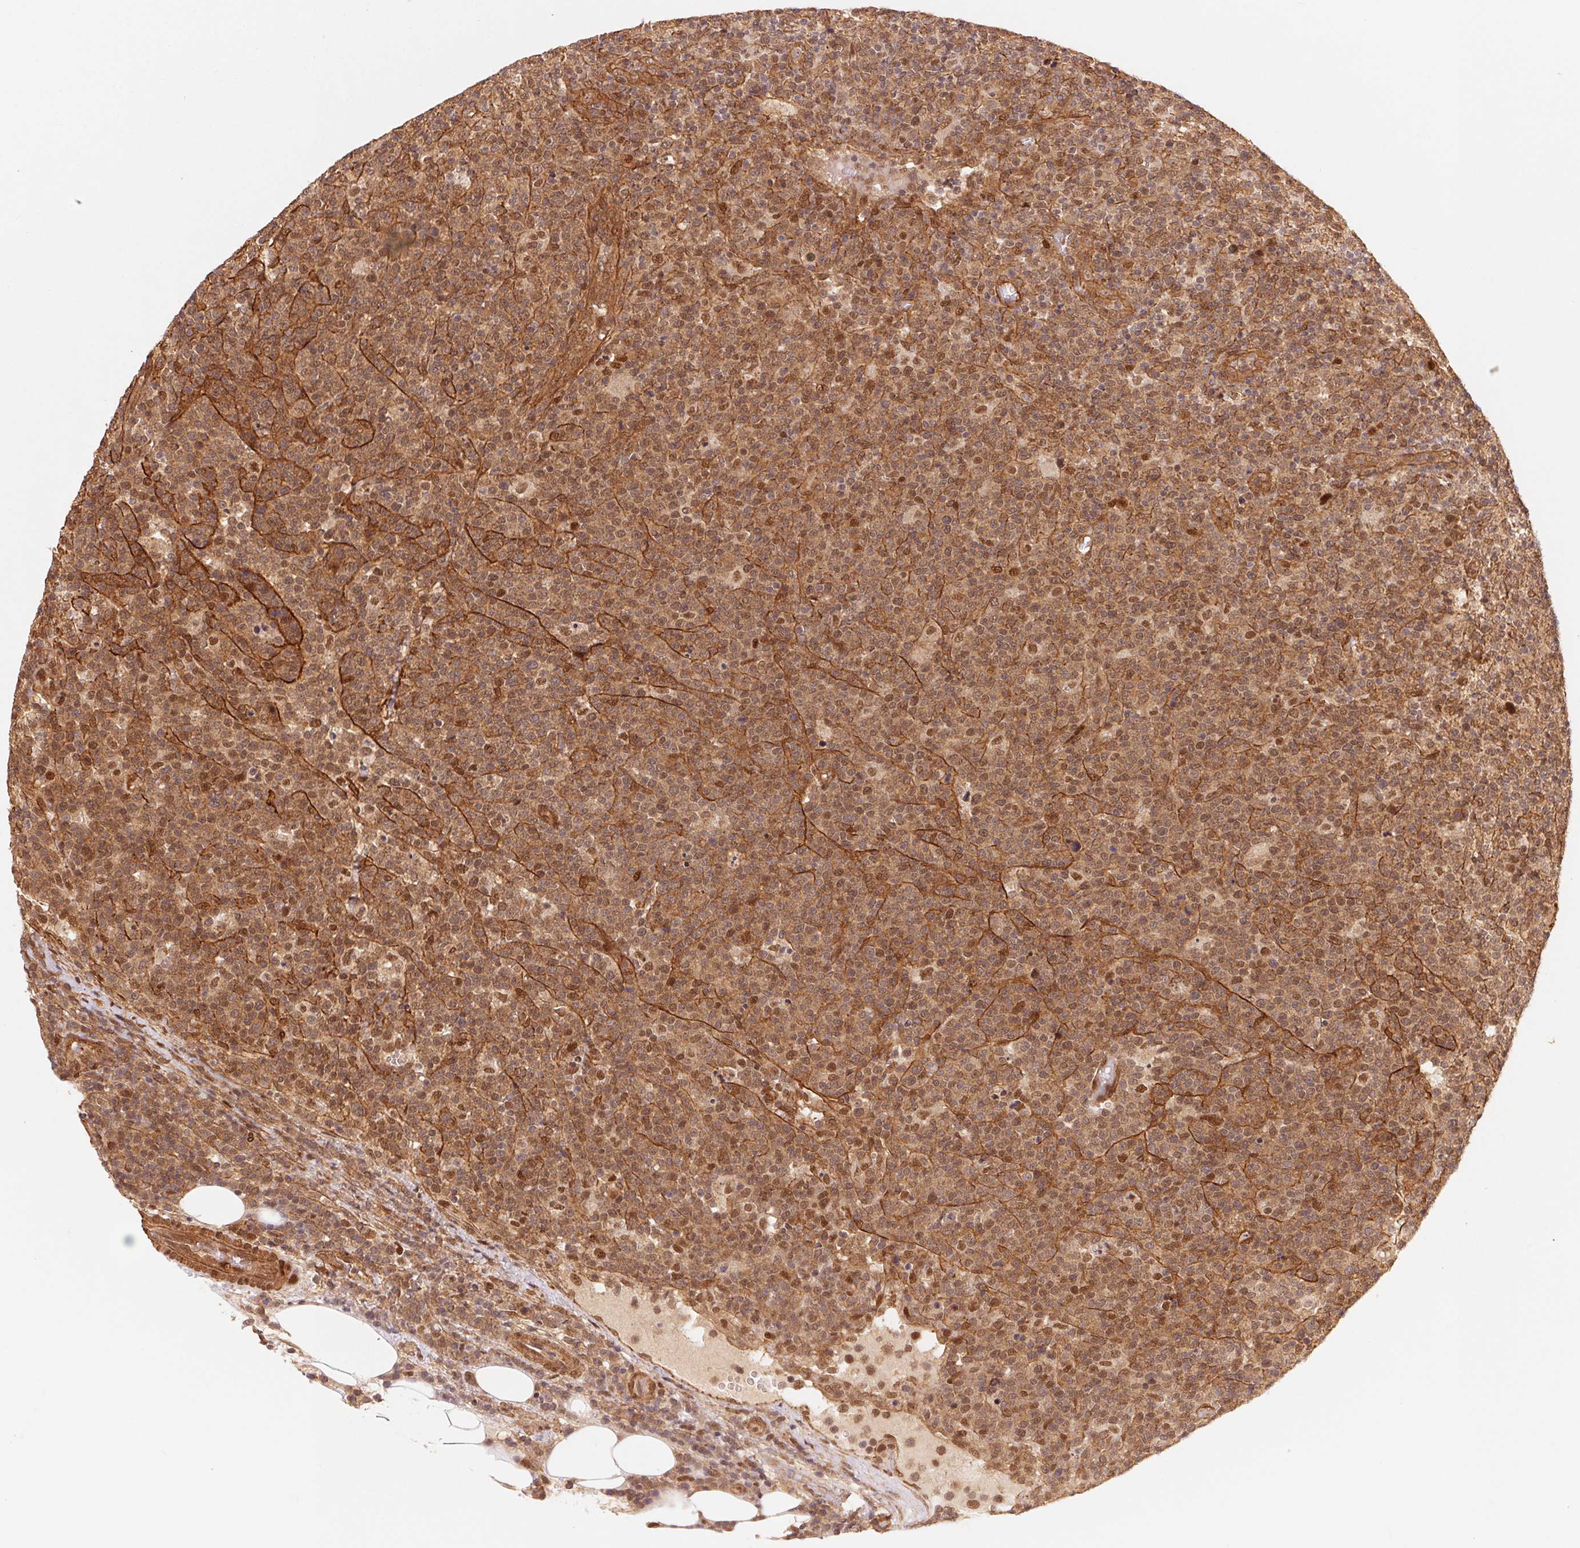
{"staining": {"intensity": "moderate", "quantity": ">75%", "location": "cytoplasmic/membranous,nuclear"}, "tissue": "lymphoma", "cell_type": "Tumor cells", "image_type": "cancer", "snomed": [{"axis": "morphology", "description": "Malignant lymphoma, non-Hodgkin's type, High grade"}, {"axis": "topography", "description": "Lymph node"}], "caption": "High-grade malignant lymphoma, non-Hodgkin's type tissue shows moderate cytoplasmic/membranous and nuclear expression in approximately >75% of tumor cells (Stains: DAB (3,3'-diaminobenzidine) in brown, nuclei in blue, Microscopy: brightfield microscopy at high magnification).", "gene": "TNIP2", "patient": {"sex": "male", "age": 61}}